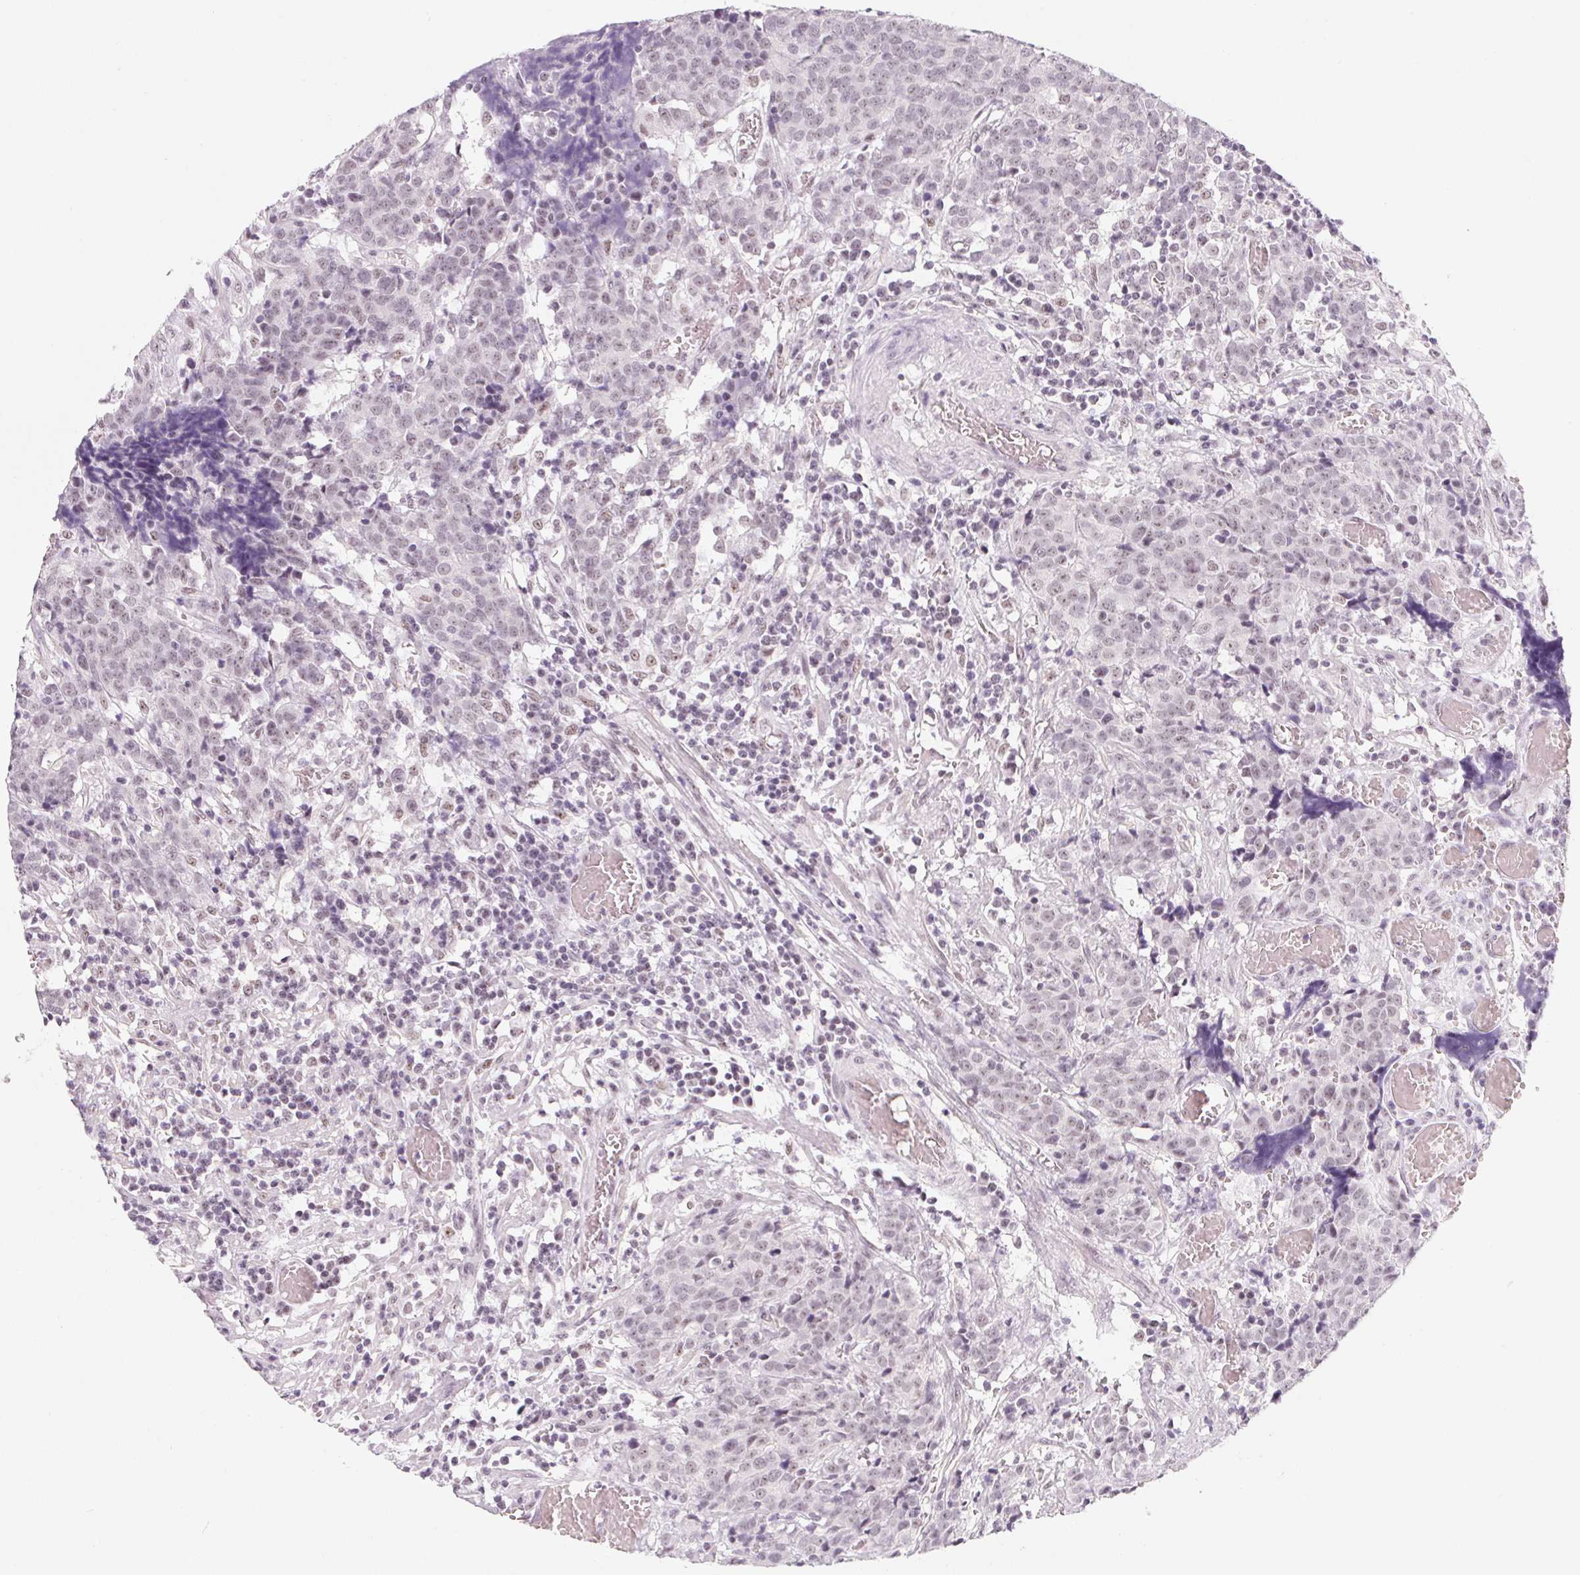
{"staining": {"intensity": "negative", "quantity": "none", "location": "none"}, "tissue": "prostate cancer", "cell_type": "Tumor cells", "image_type": "cancer", "snomed": [{"axis": "morphology", "description": "Adenocarcinoma, High grade"}, {"axis": "topography", "description": "Prostate and seminal vesicle, NOS"}], "caption": "Histopathology image shows no significant protein staining in tumor cells of prostate high-grade adenocarcinoma.", "gene": "ZIC4", "patient": {"sex": "male", "age": 60}}